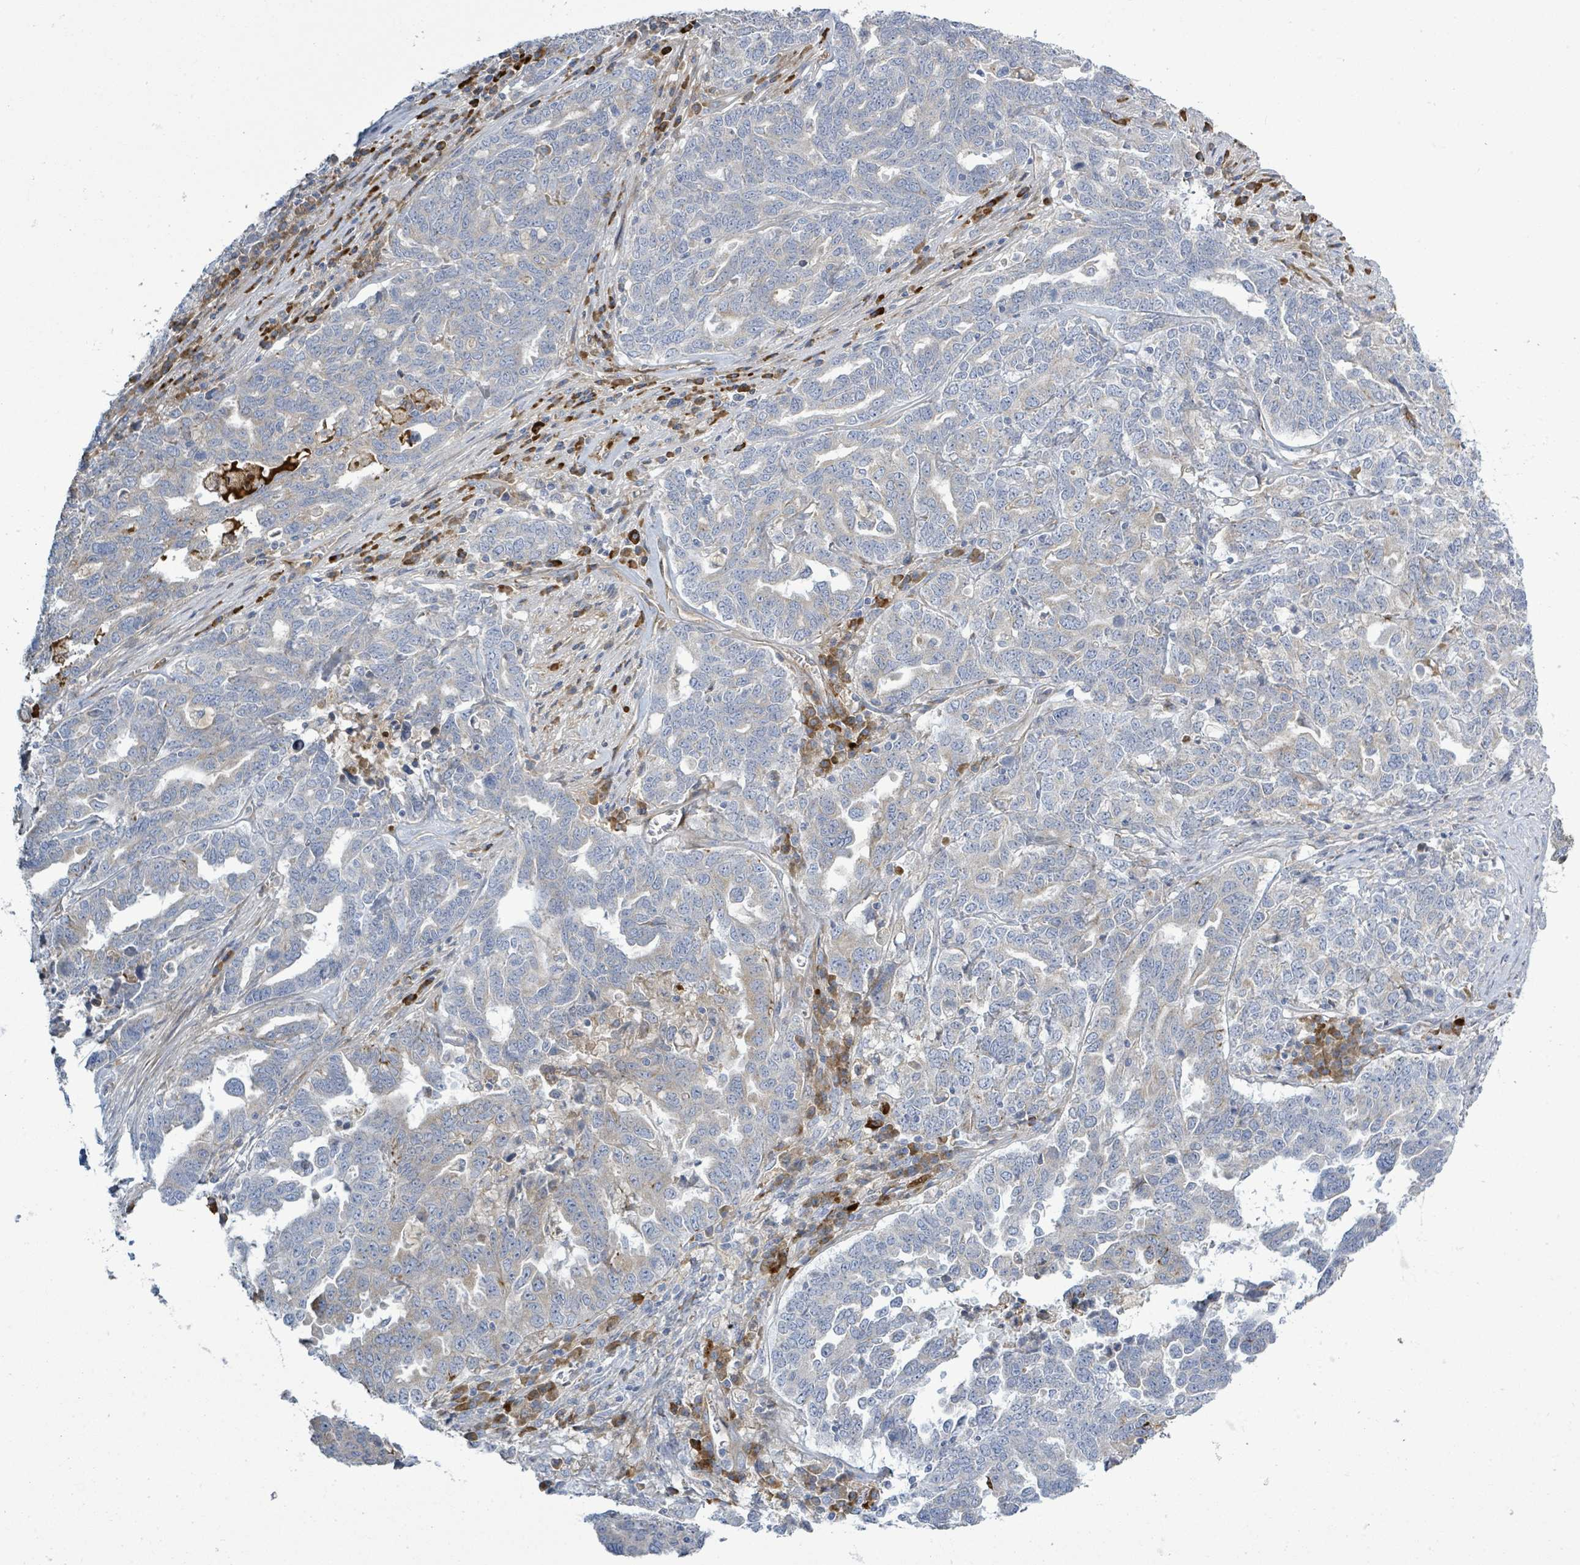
{"staining": {"intensity": "negative", "quantity": "none", "location": "none"}, "tissue": "ovarian cancer", "cell_type": "Tumor cells", "image_type": "cancer", "snomed": [{"axis": "morphology", "description": "Carcinoma, endometroid"}, {"axis": "topography", "description": "Ovary"}], "caption": "Endometroid carcinoma (ovarian) was stained to show a protein in brown. There is no significant staining in tumor cells.", "gene": "SIRPB1", "patient": {"sex": "female", "age": 62}}